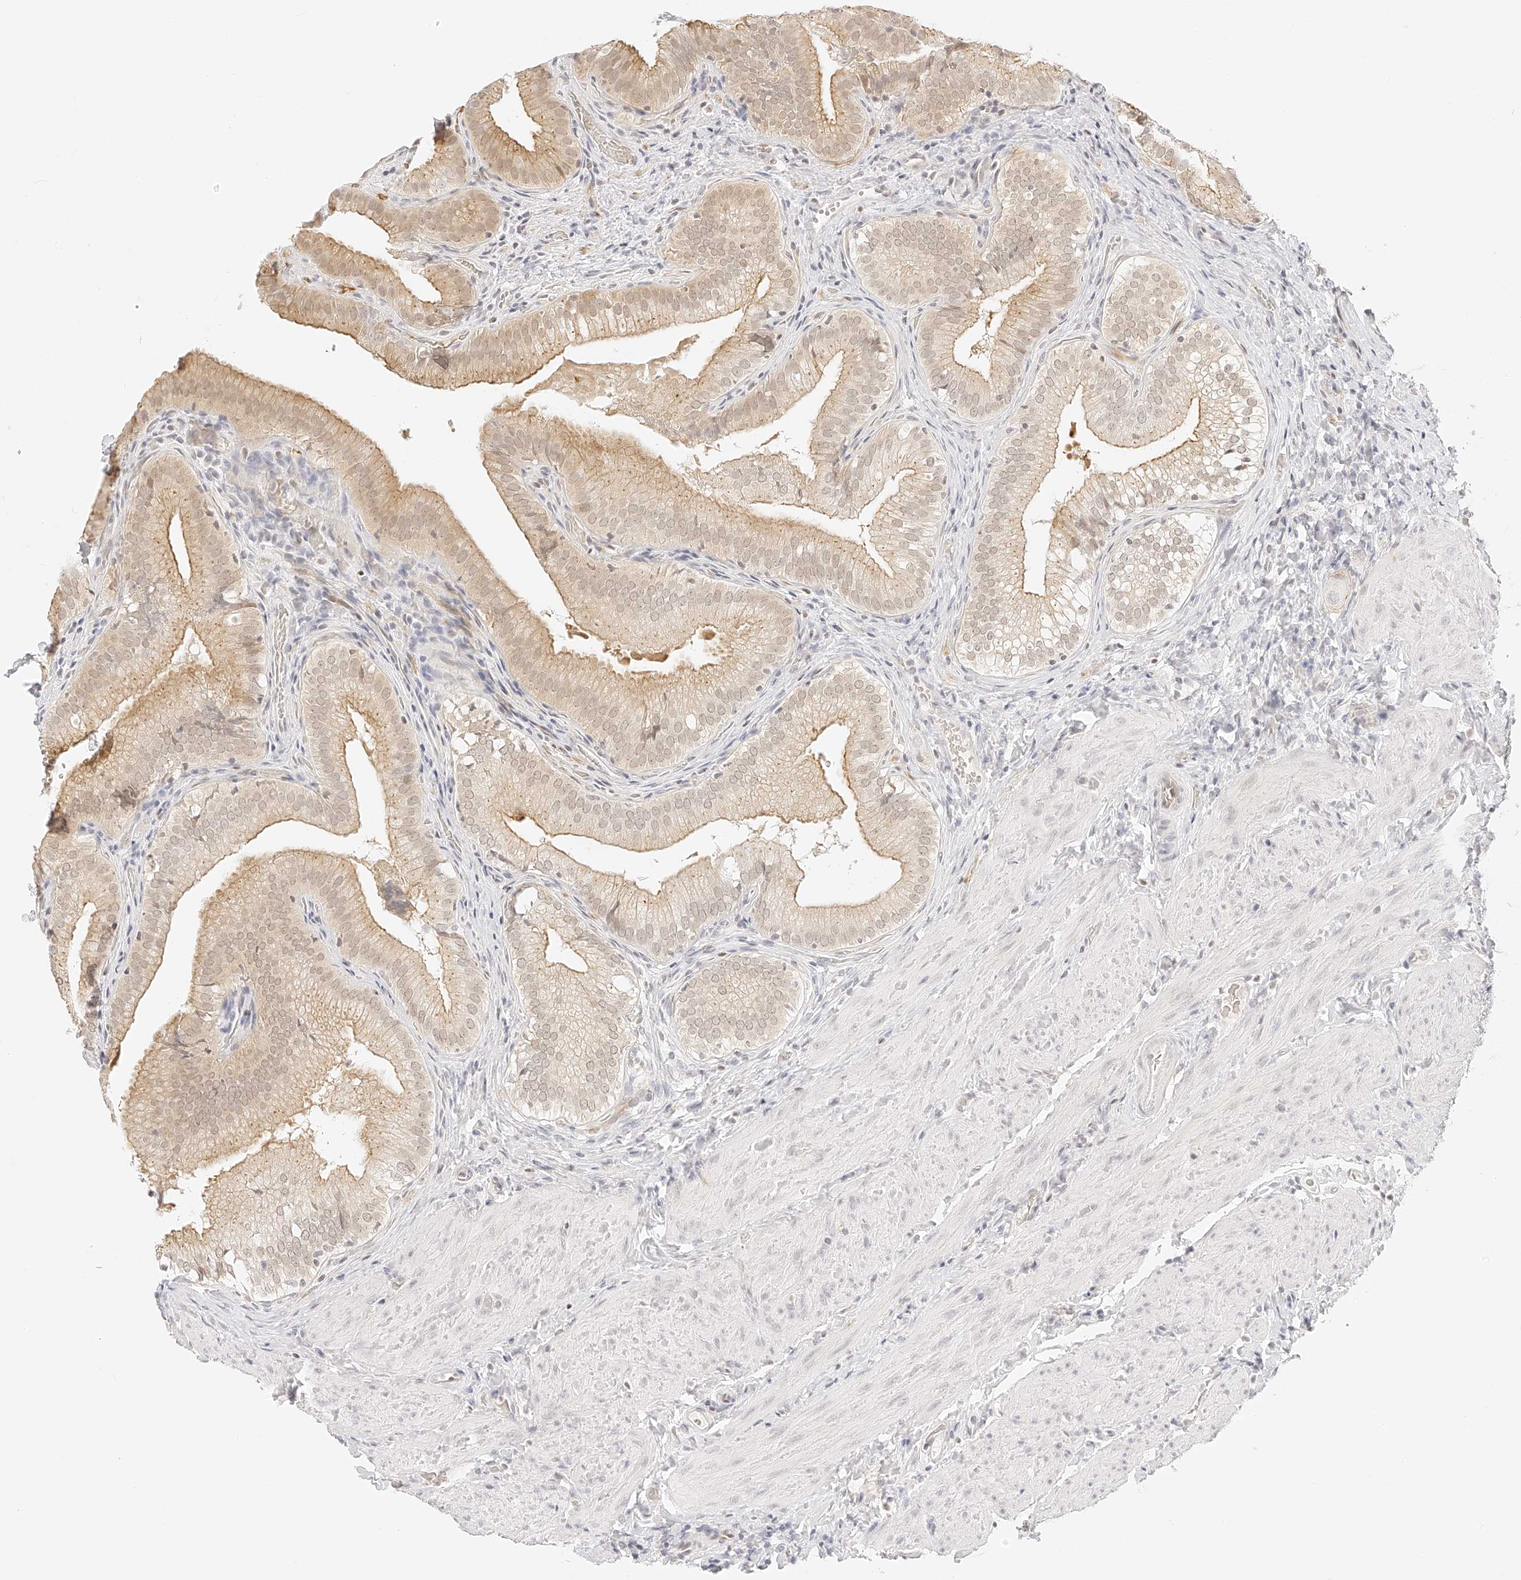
{"staining": {"intensity": "moderate", "quantity": ">75%", "location": "cytoplasmic/membranous"}, "tissue": "gallbladder", "cell_type": "Glandular cells", "image_type": "normal", "snomed": [{"axis": "morphology", "description": "Normal tissue, NOS"}, {"axis": "topography", "description": "Gallbladder"}], "caption": "Protein staining shows moderate cytoplasmic/membranous staining in approximately >75% of glandular cells in unremarkable gallbladder.", "gene": "ZFP69", "patient": {"sex": "female", "age": 30}}